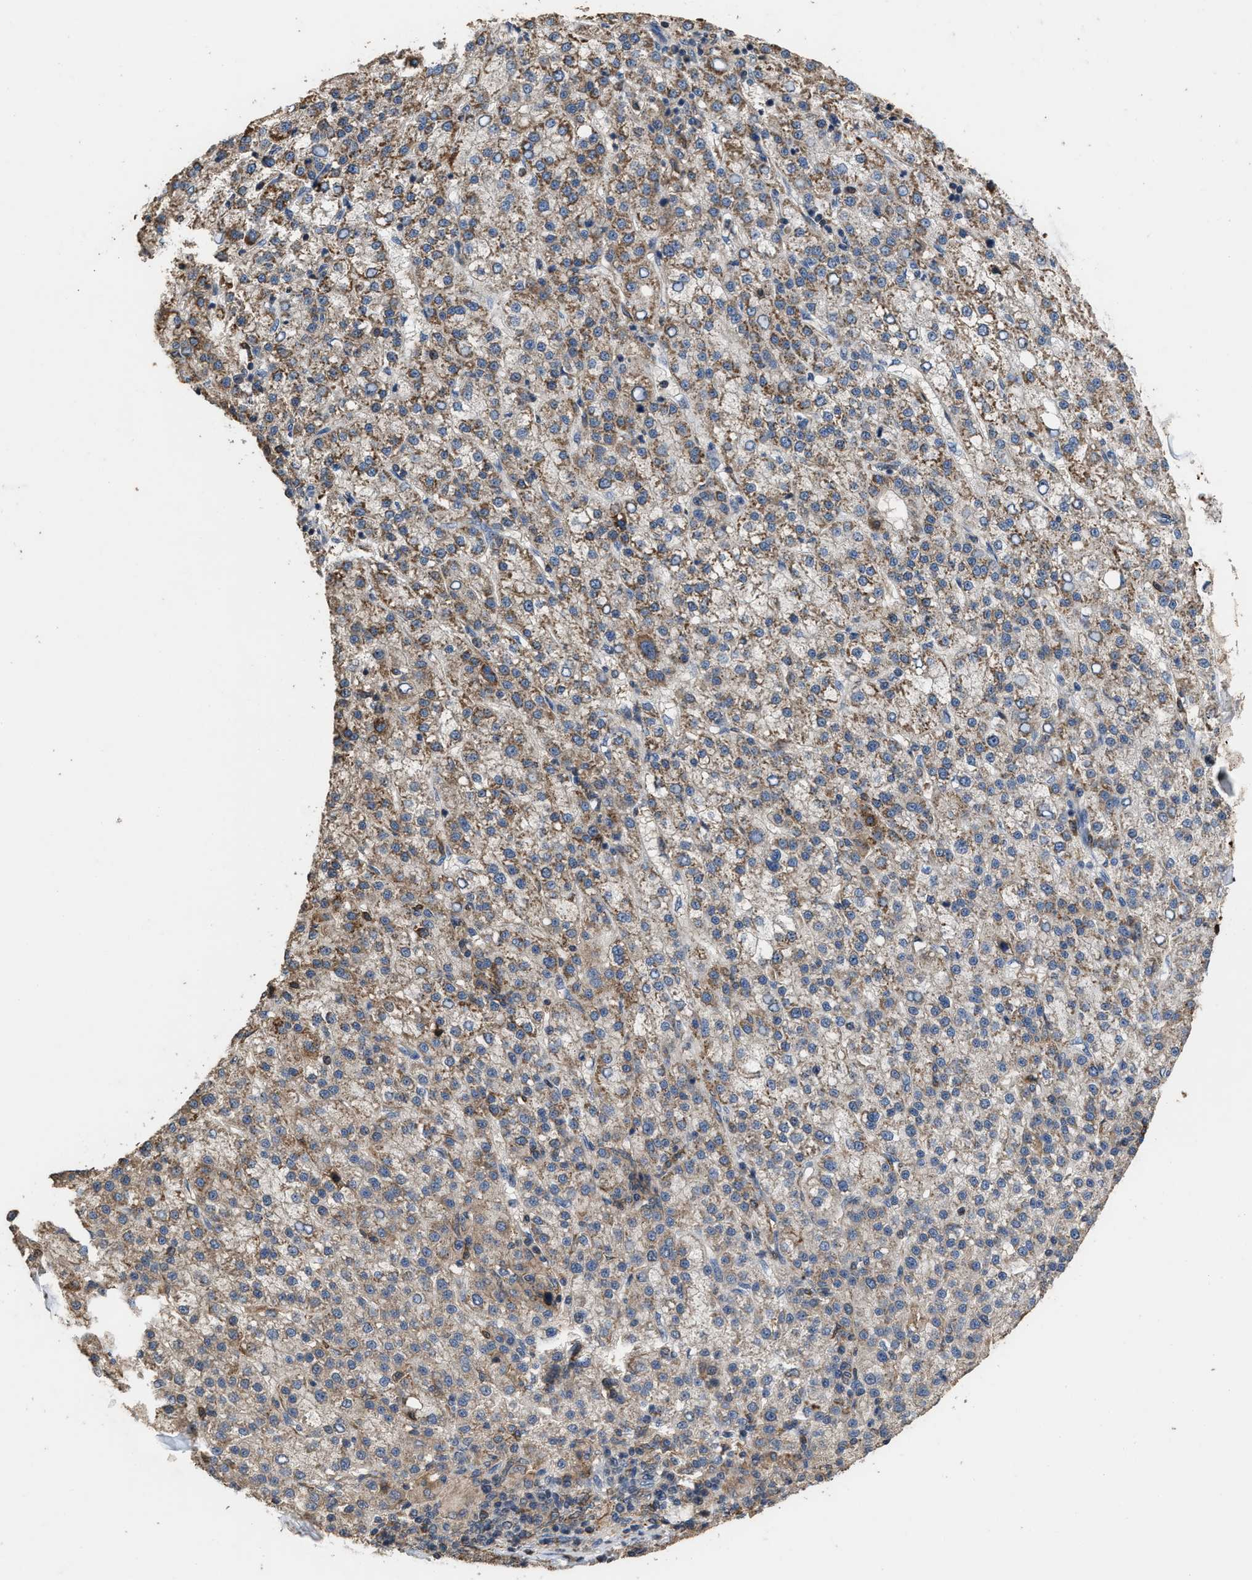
{"staining": {"intensity": "weak", "quantity": ">75%", "location": "cytoplasmic/membranous"}, "tissue": "liver cancer", "cell_type": "Tumor cells", "image_type": "cancer", "snomed": [{"axis": "morphology", "description": "Carcinoma, Hepatocellular, NOS"}, {"axis": "topography", "description": "Liver"}], "caption": "Protein staining by IHC demonstrates weak cytoplasmic/membranous staining in approximately >75% of tumor cells in hepatocellular carcinoma (liver). (Brightfield microscopy of DAB IHC at high magnification).", "gene": "TDRKH", "patient": {"sex": "female", "age": 58}}